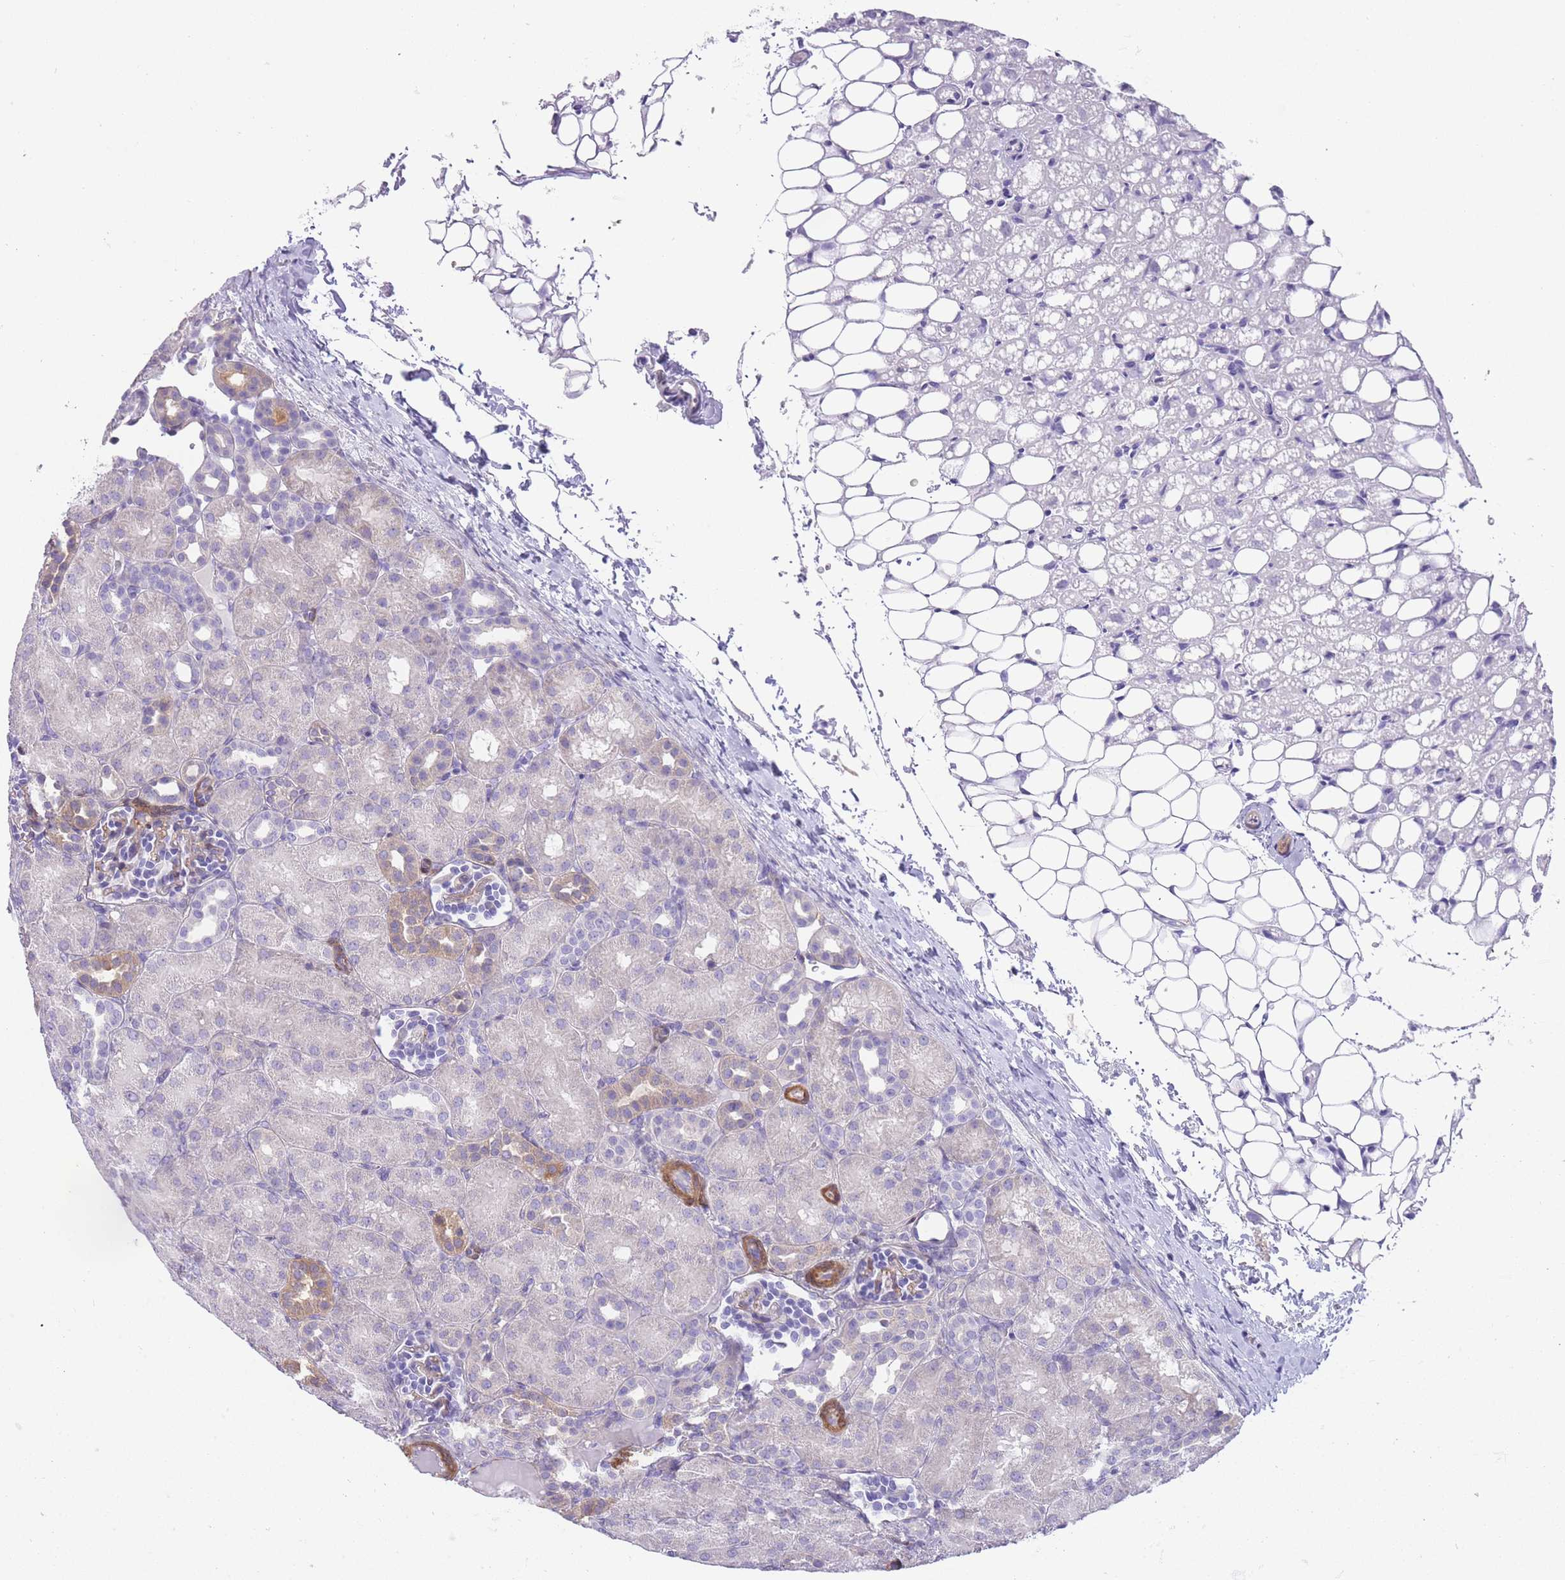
{"staining": {"intensity": "negative", "quantity": "none", "location": "none"}, "tissue": "kidney", "cell_type": "Cells in glomeruli", "image_type": "normal", "snomed": [{"axis": "morphology", "description": "Normal tissue, NOS"}, {"axis": "topography", "description": "Kidney"}], "caption": "This is an immunohistochemistry (IHC) photomicrograph of unremarkable kidney. There is no positivity in cells in glomeruli.", "gene": "OR11H12", "patient": {"sex": "male", "age": 1}}